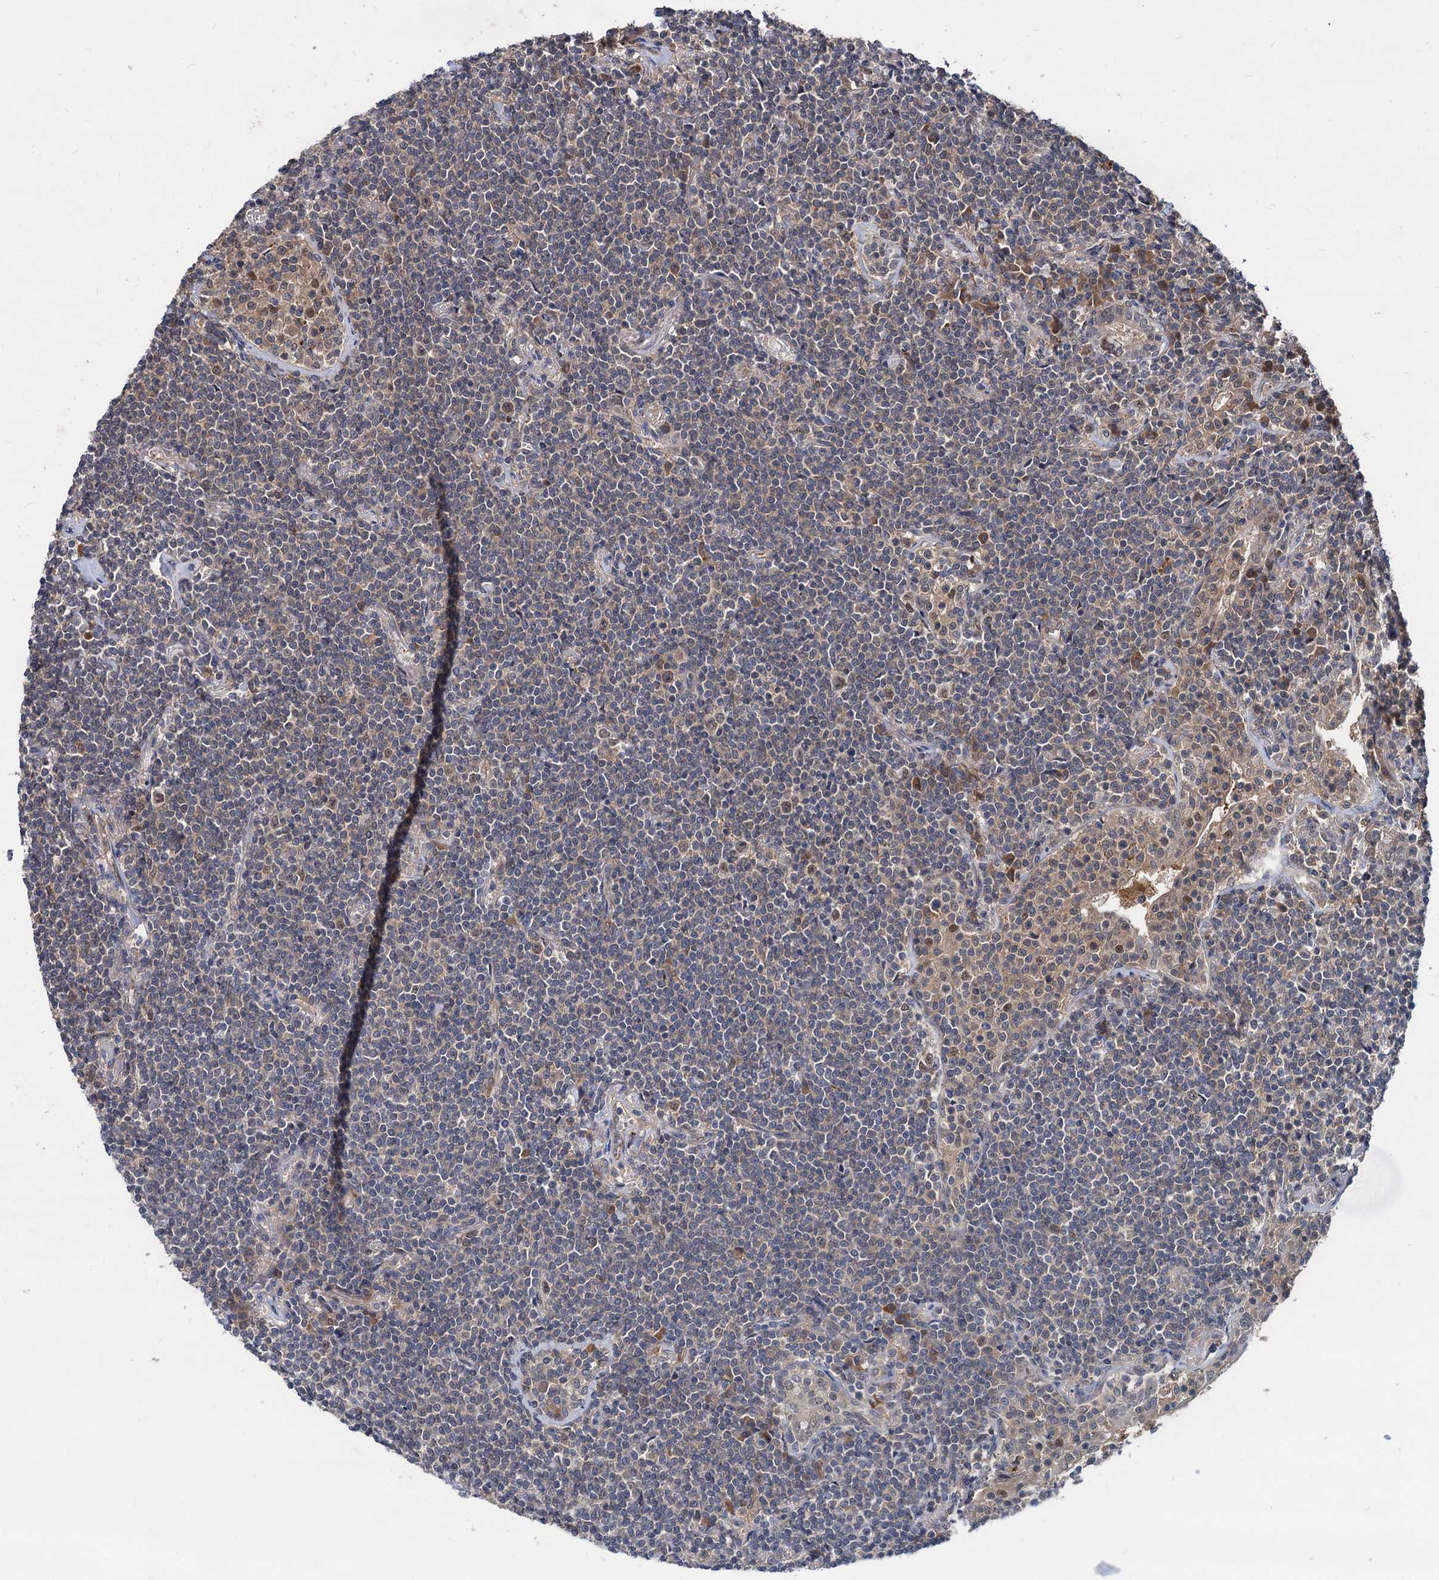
{"staining": {"intensity": "weak", "quantity": "<25%", "location": "cytoplasmic/membranous"}, "tissue": "lymphoma", "cell_type": "Tumor cells", "image_type": "cancer", "snomed": [{"axis": "morphology", "description": "Malignant lymphoma, non-Hodgkin's type, Low grade"}, {"axis": "topography", "description": "Lung"}], "caption": "This micrograph is of lymphoma stained with immunohistochemistry (IHC) to label a protein in brown with the nuclei are counter-stained blue. There is no staining in tumor cells.", "gene": "PSMD4", "patient": {"sex": "female", "age": 71}}